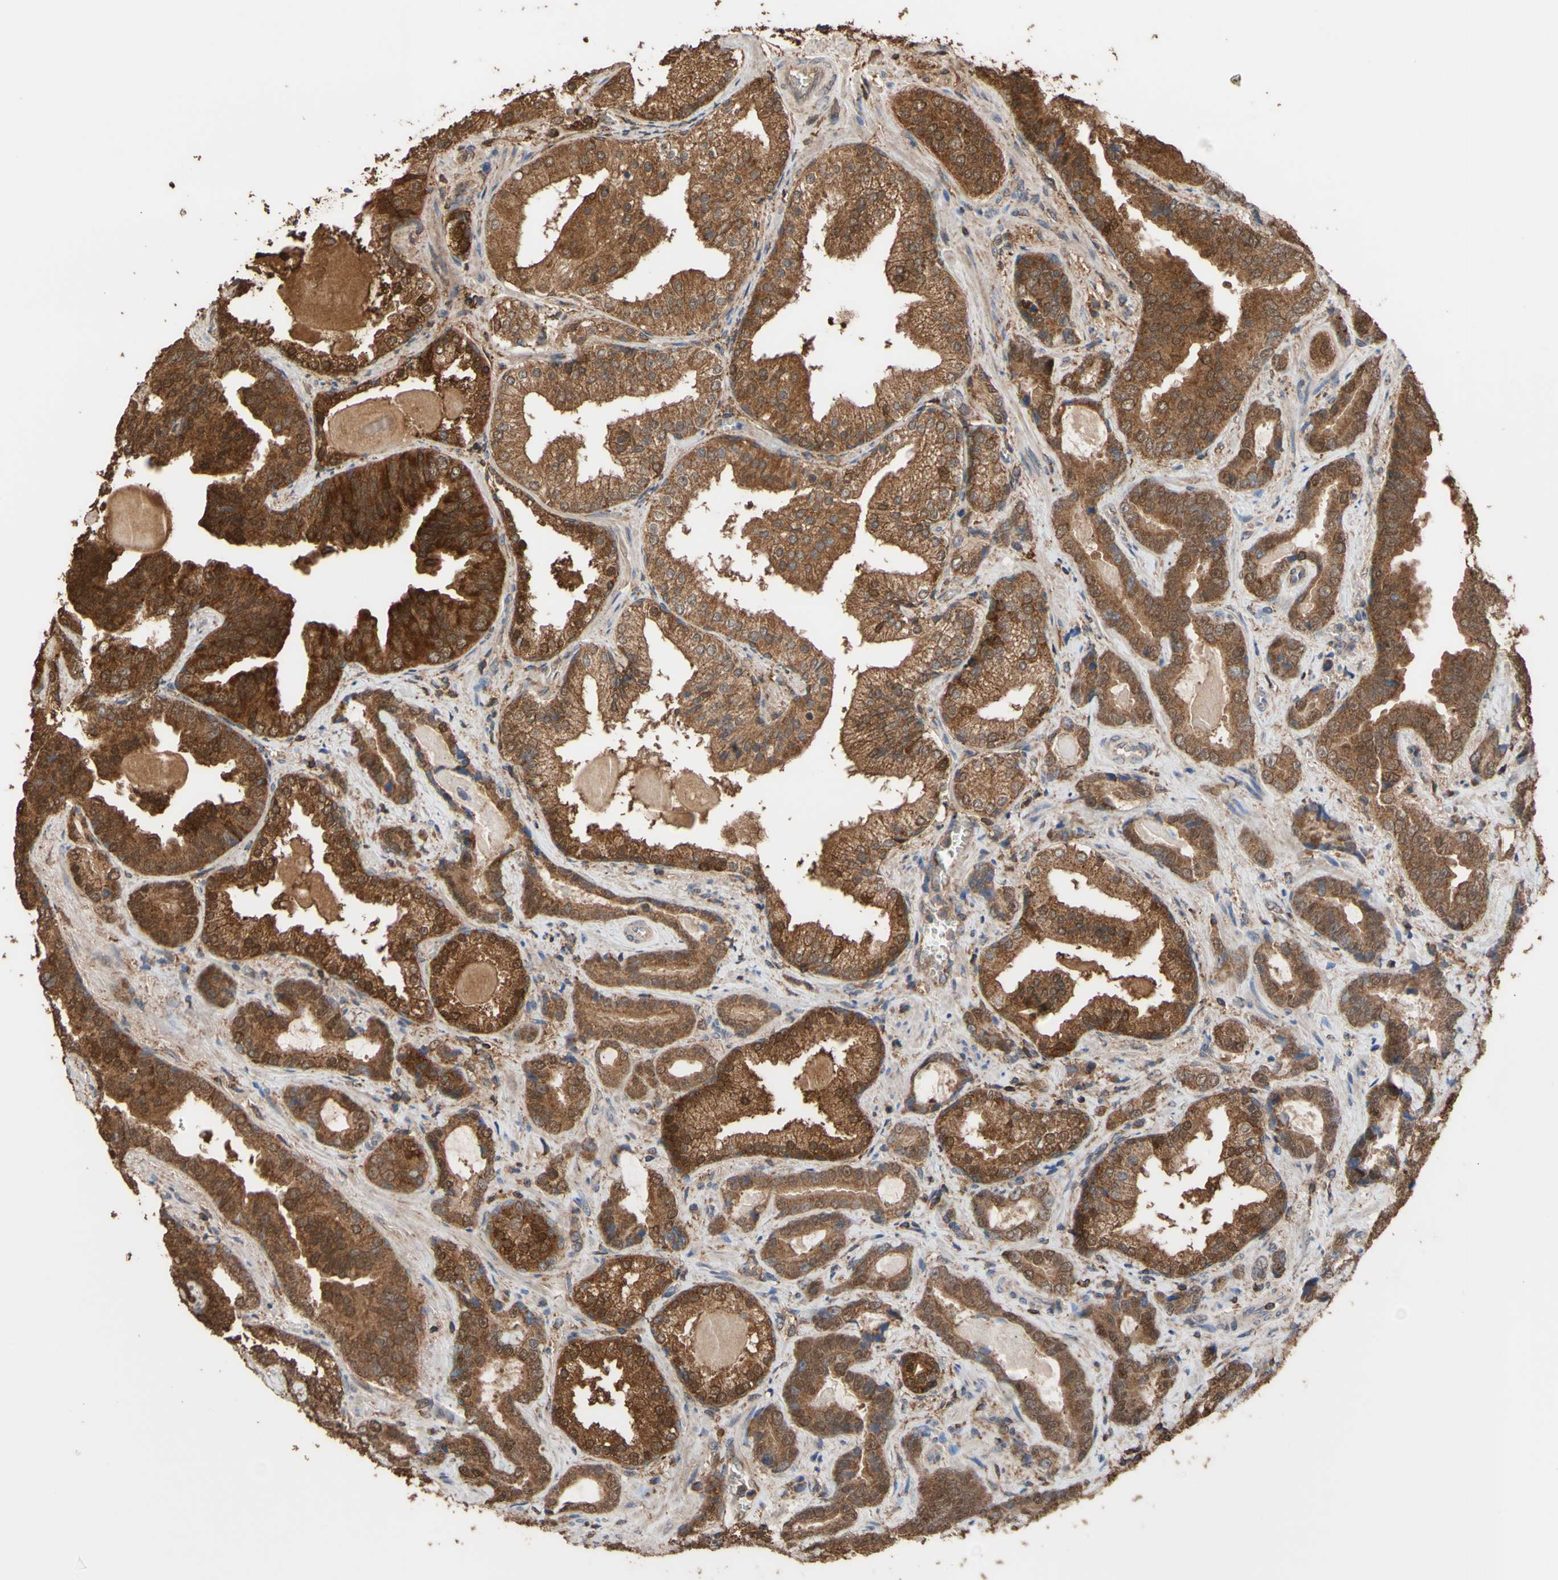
{"staining": {"intensity": "moderate", "quantity": ">75%", "location": "cytoplasmic/membranous"}, "tissue": "prostate cancer", "cell_type": "Tumor cells", "image_type": "cancer", "snomed": [{"axis": "morphology", "description": "Adenocarcinoma, Low grade"}, {"axis": "topography", "description": "Prostate"}], "caption": "Moderate cytoplasmic/membranous expression for a protein is seen in about >75% of tumor cells of prostate cancer (adenocarcinoma (low-grade)) using IHC.", "gene": "ALDH9A1", "patient": {"sex": "male", "age": 60}}